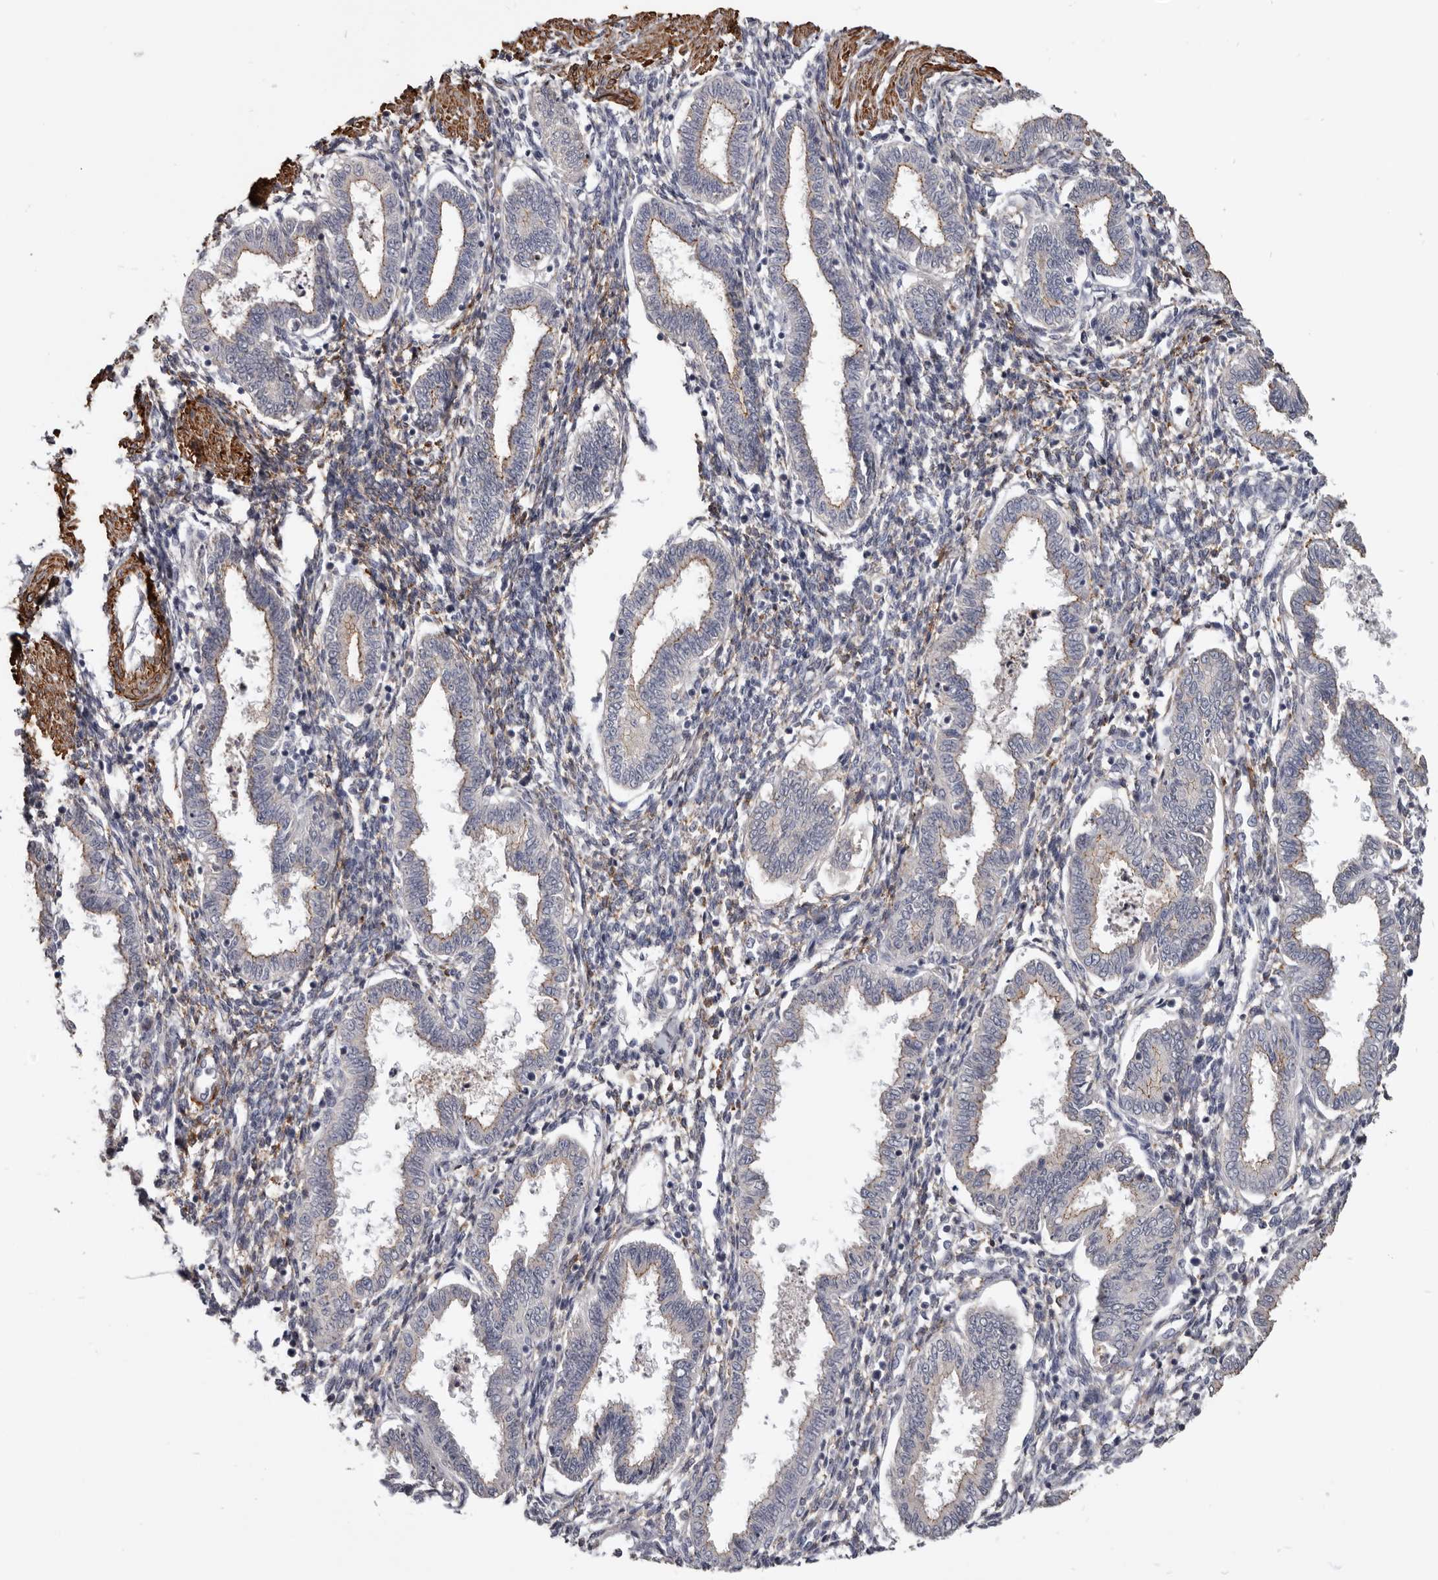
{"staining": {"intensity": "negative", "quantity": "none", "location": "none"}, "tissue": "endometrium", "cell_type": "Cells in endometrial stroma", "image_type": "normal", "snomed": [{"axis": "morphology", "description": "Normal tissue, NOS"}, {"axis": "topography", "description": "Endometrium"}], "caption": "Immunohistochemical staining of unremarkable human endometrium reveals no significant expression in cells in endometrial stroma.", "gene": "CGN", "patient": {"sex": "female", "age": 33}}